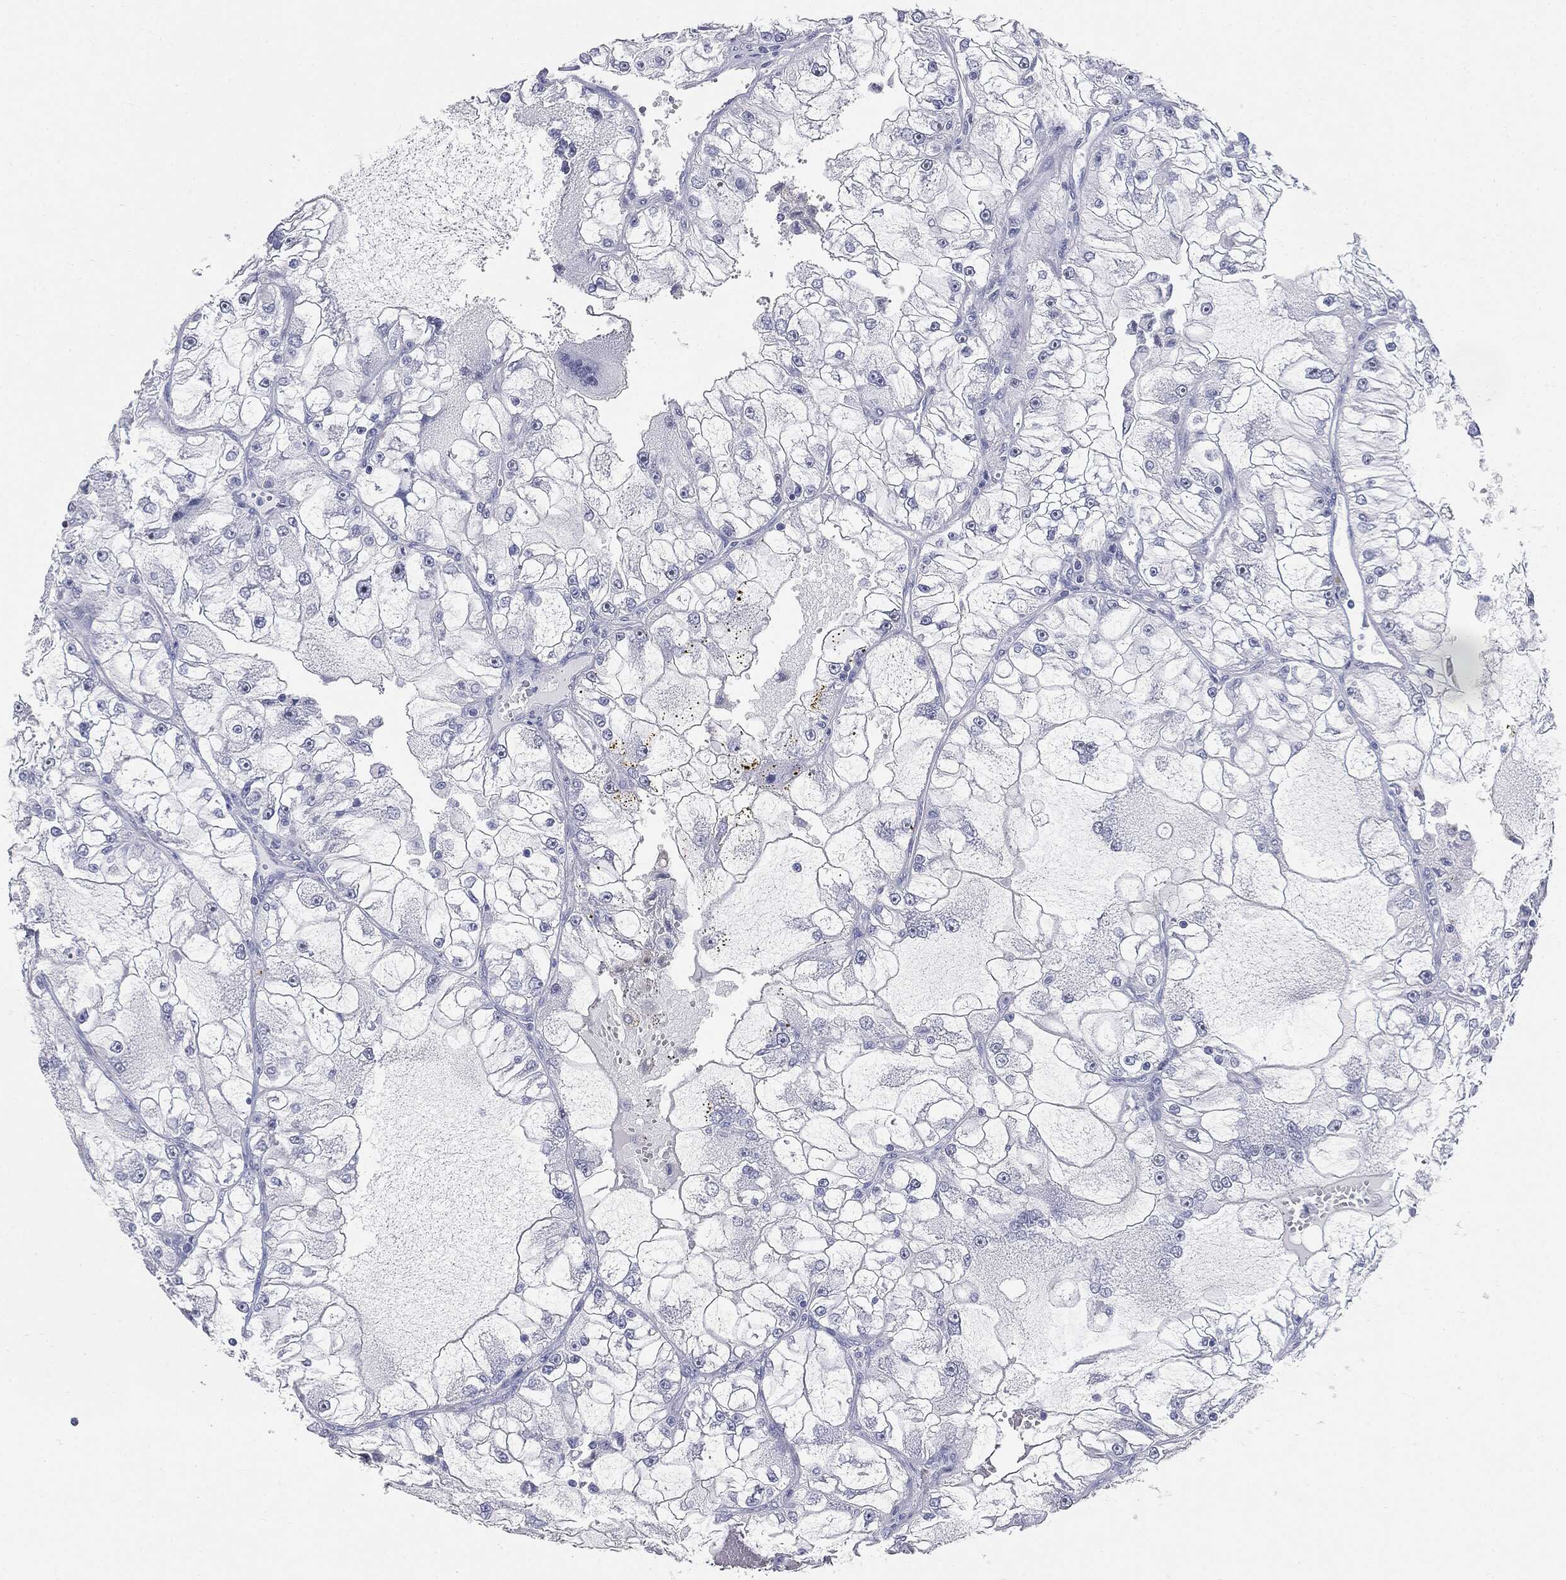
{"staining": {"intensity": "negative", "quantity": "none", "location": "none"}, "tissue": "renal cancer", "cell_type": "Tumor cells", "image_type": "cancer", "snomed": [{"axis": "morphology", "description": "Adenocarcinoma, NOS"}, {"axis": "topography", "description": "Kidney"}], "caption": "Immunohistochemistry (IHC) image of neoplastic tissue: renal cancer (adenocarcinoma) stained with DAB shows no significant protein positivity in tumor cells.", "gene": "CUZD1", "patient": {"sex": "female", "age": 72}}